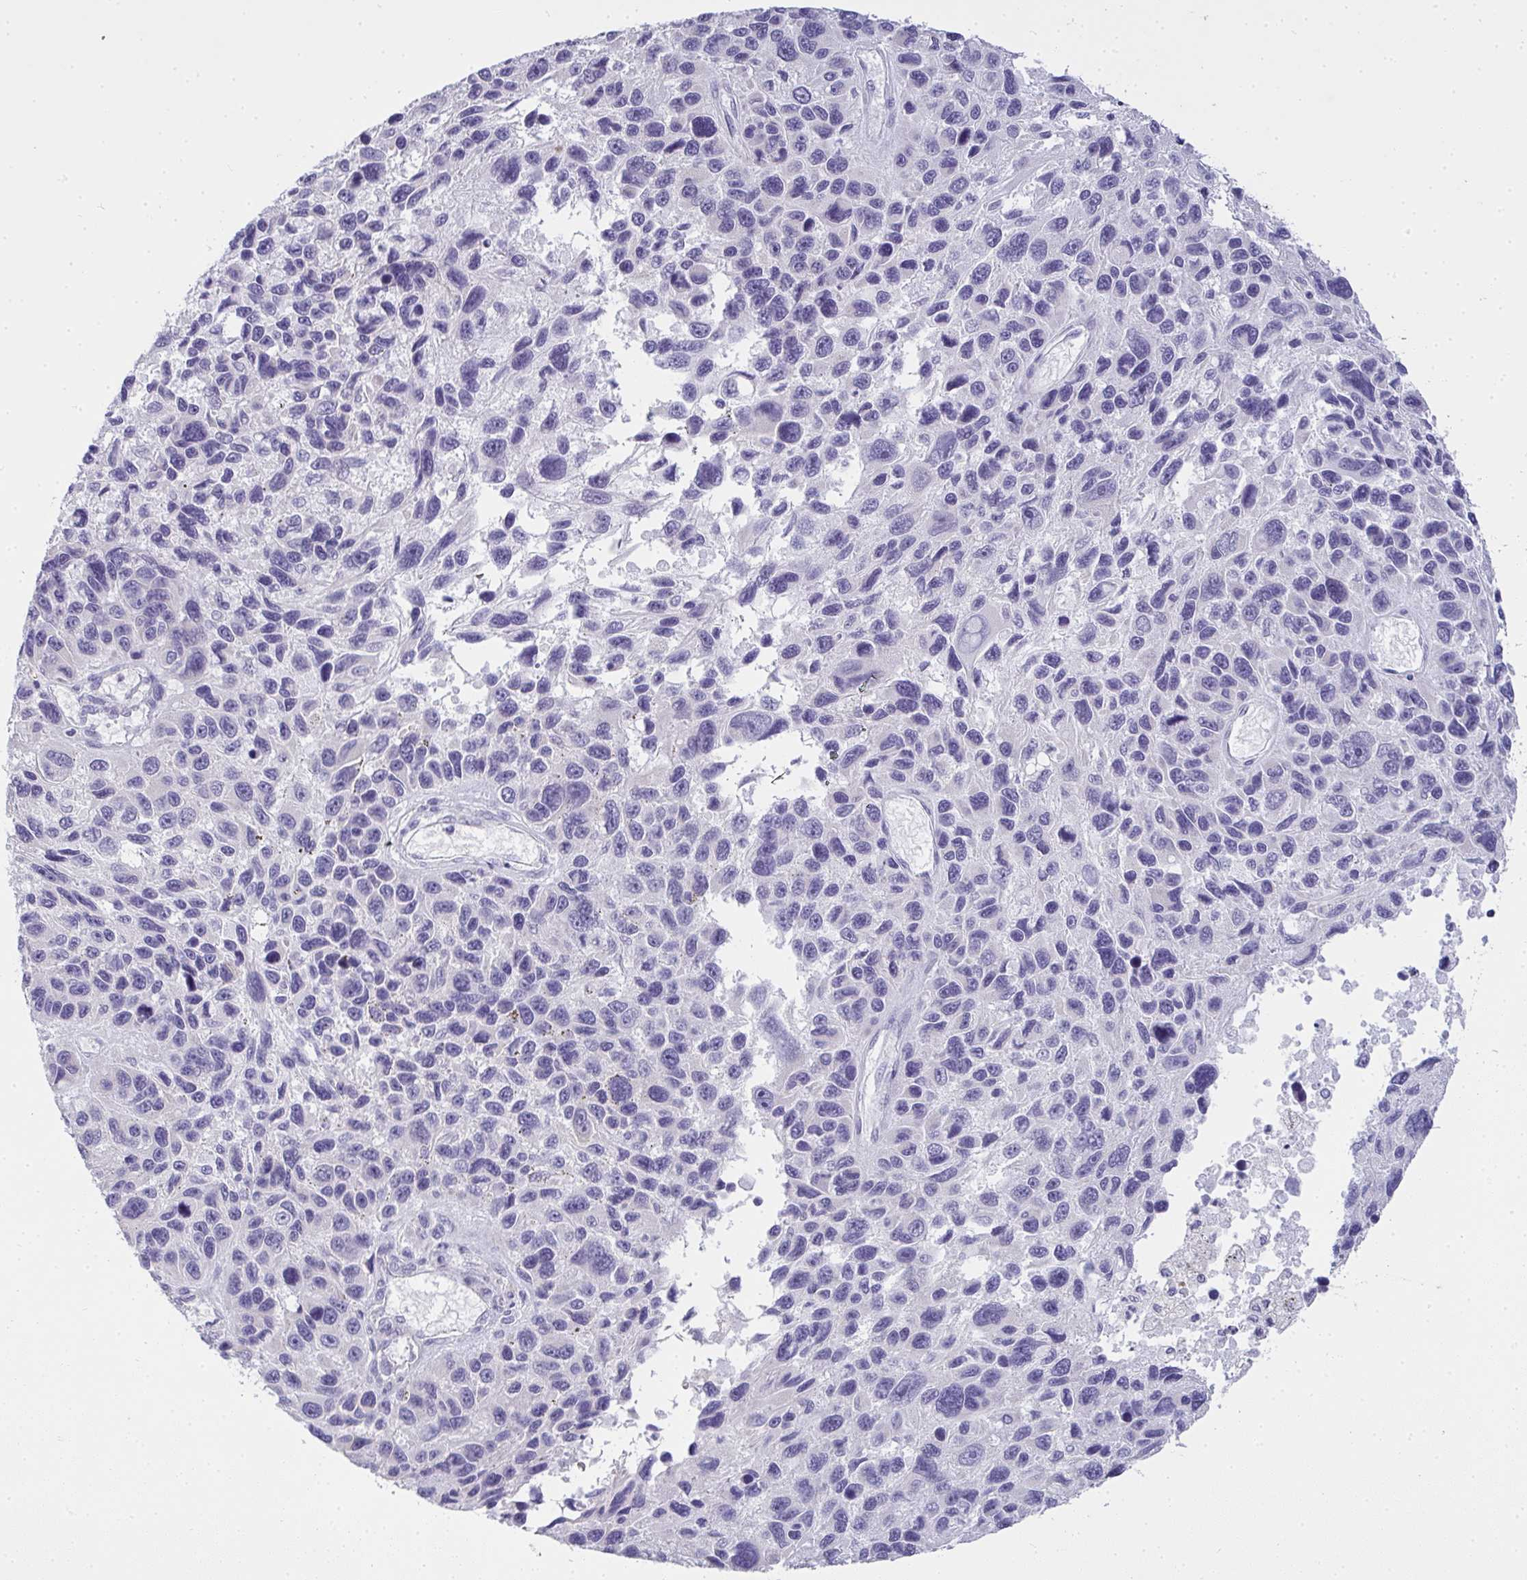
{"staining": {"intensity": "negative", "quantity": "none", "location": "none"}, "tissue": "melanoma", "cell_type": "Tumor cells", "image_type": "cancer", "snomed": [{"axis": "morphology", "description": "Malignant melanoma, NOS"}, {"axis": "topography", "description": "Skin"}], "caption": "Image shows no protein staining in tumor cells of melanoma tissue.", "gene": "GSDMB", "patient": {"sex": "male", "age": 53}}